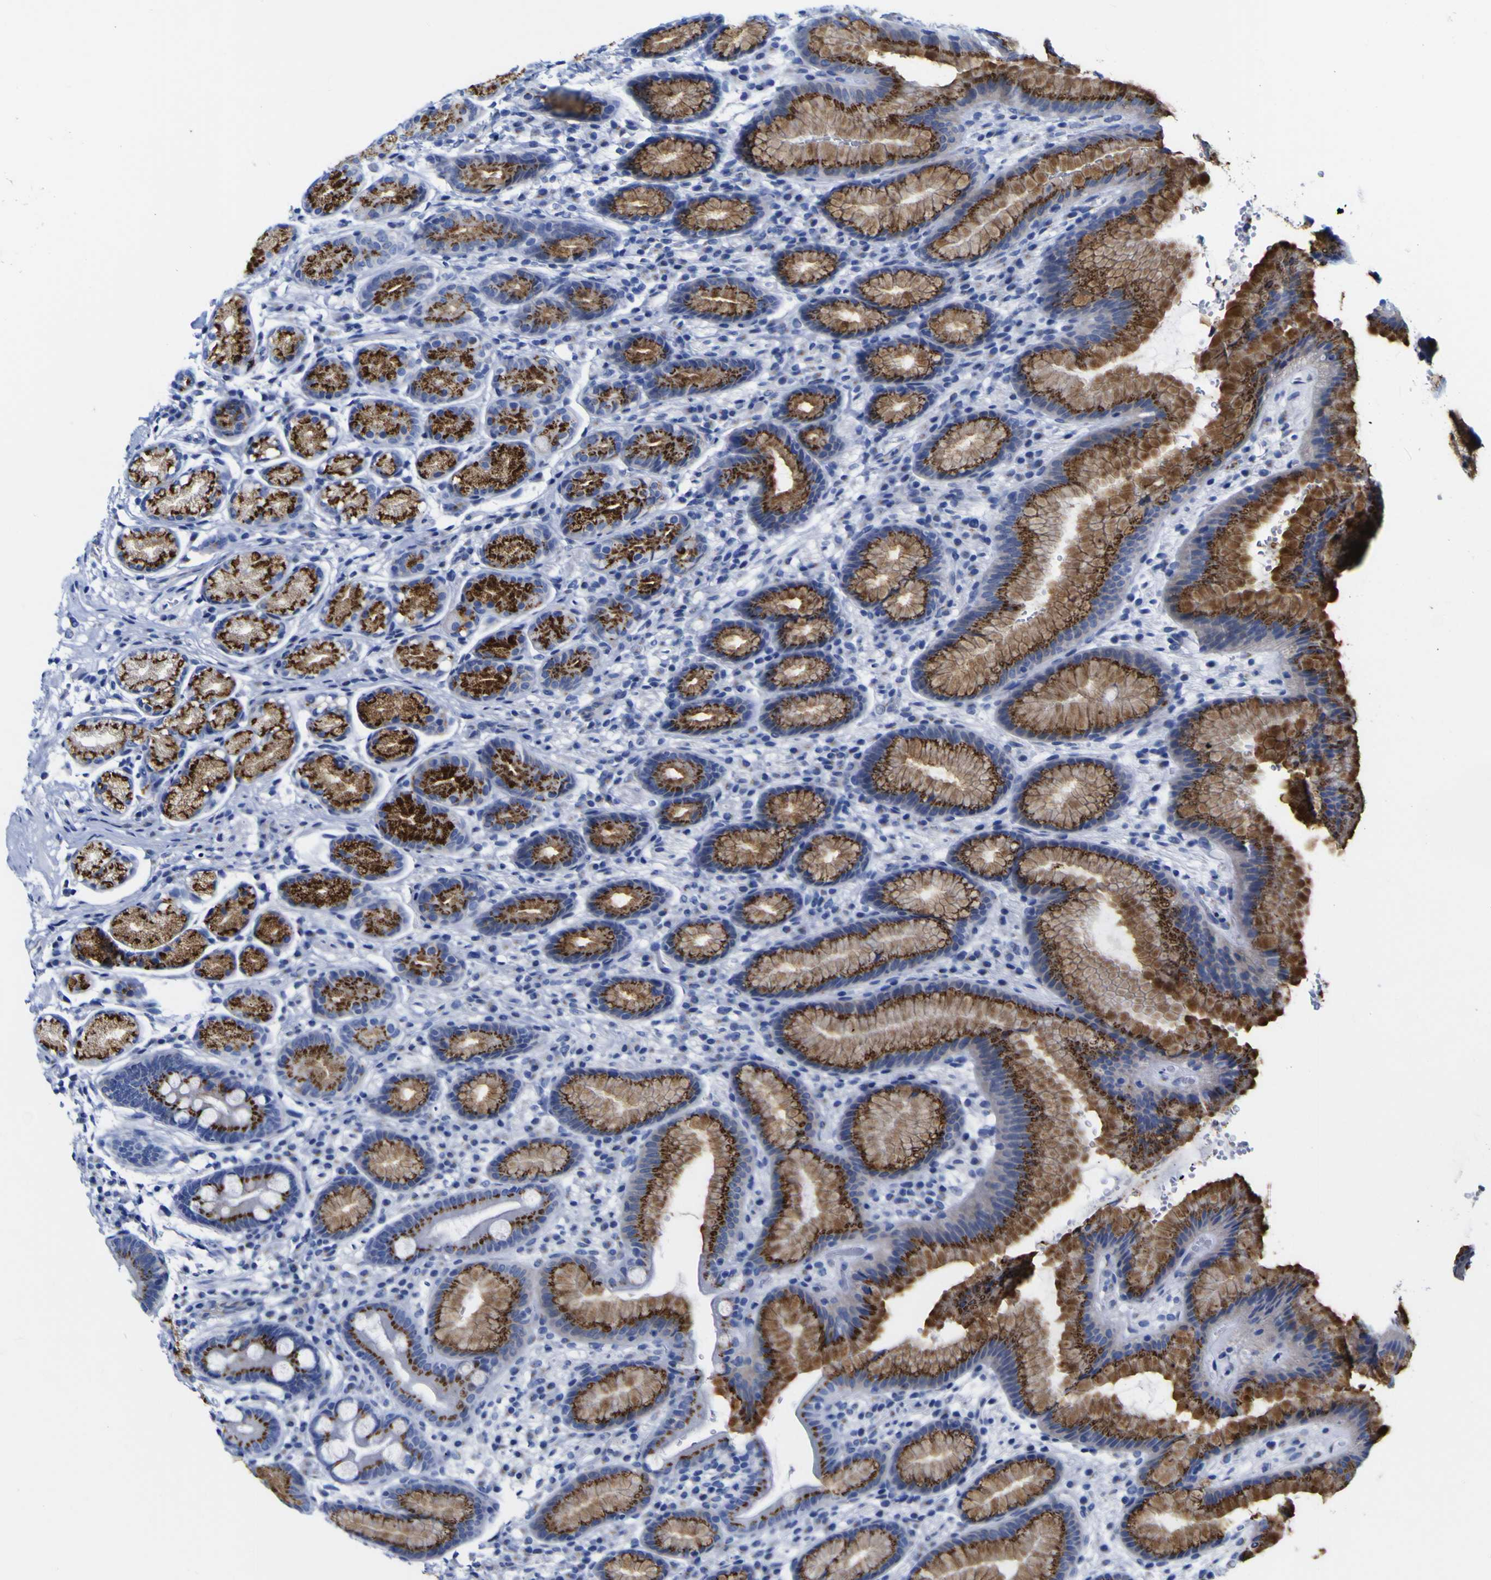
{"staining": {"intensity": "strong", "quantity": "25%-75%", "location": "cytoplasmic/membranous"}, "tissue": "stomach", "cell_type": "Glandular cells", "image_type": "normal", "snomed": [{"axis": "morphology", "description": "Normal tissue, NOS"}, {"axis": "topography", "description": "Stomach, lower"}], "caption": "The photomicrograph demonstrates staining of unremarkable stomach, revealing strong cytoplasmic/membranous protein staining (brown color) within glandular cells. The staining is performed using DAB brown chromogen to label protein expression. The nuclei are counter-stained blue using hematoxylin.", "gene": "GOLM1", "patient": {"sex": "male", "age": 52}}